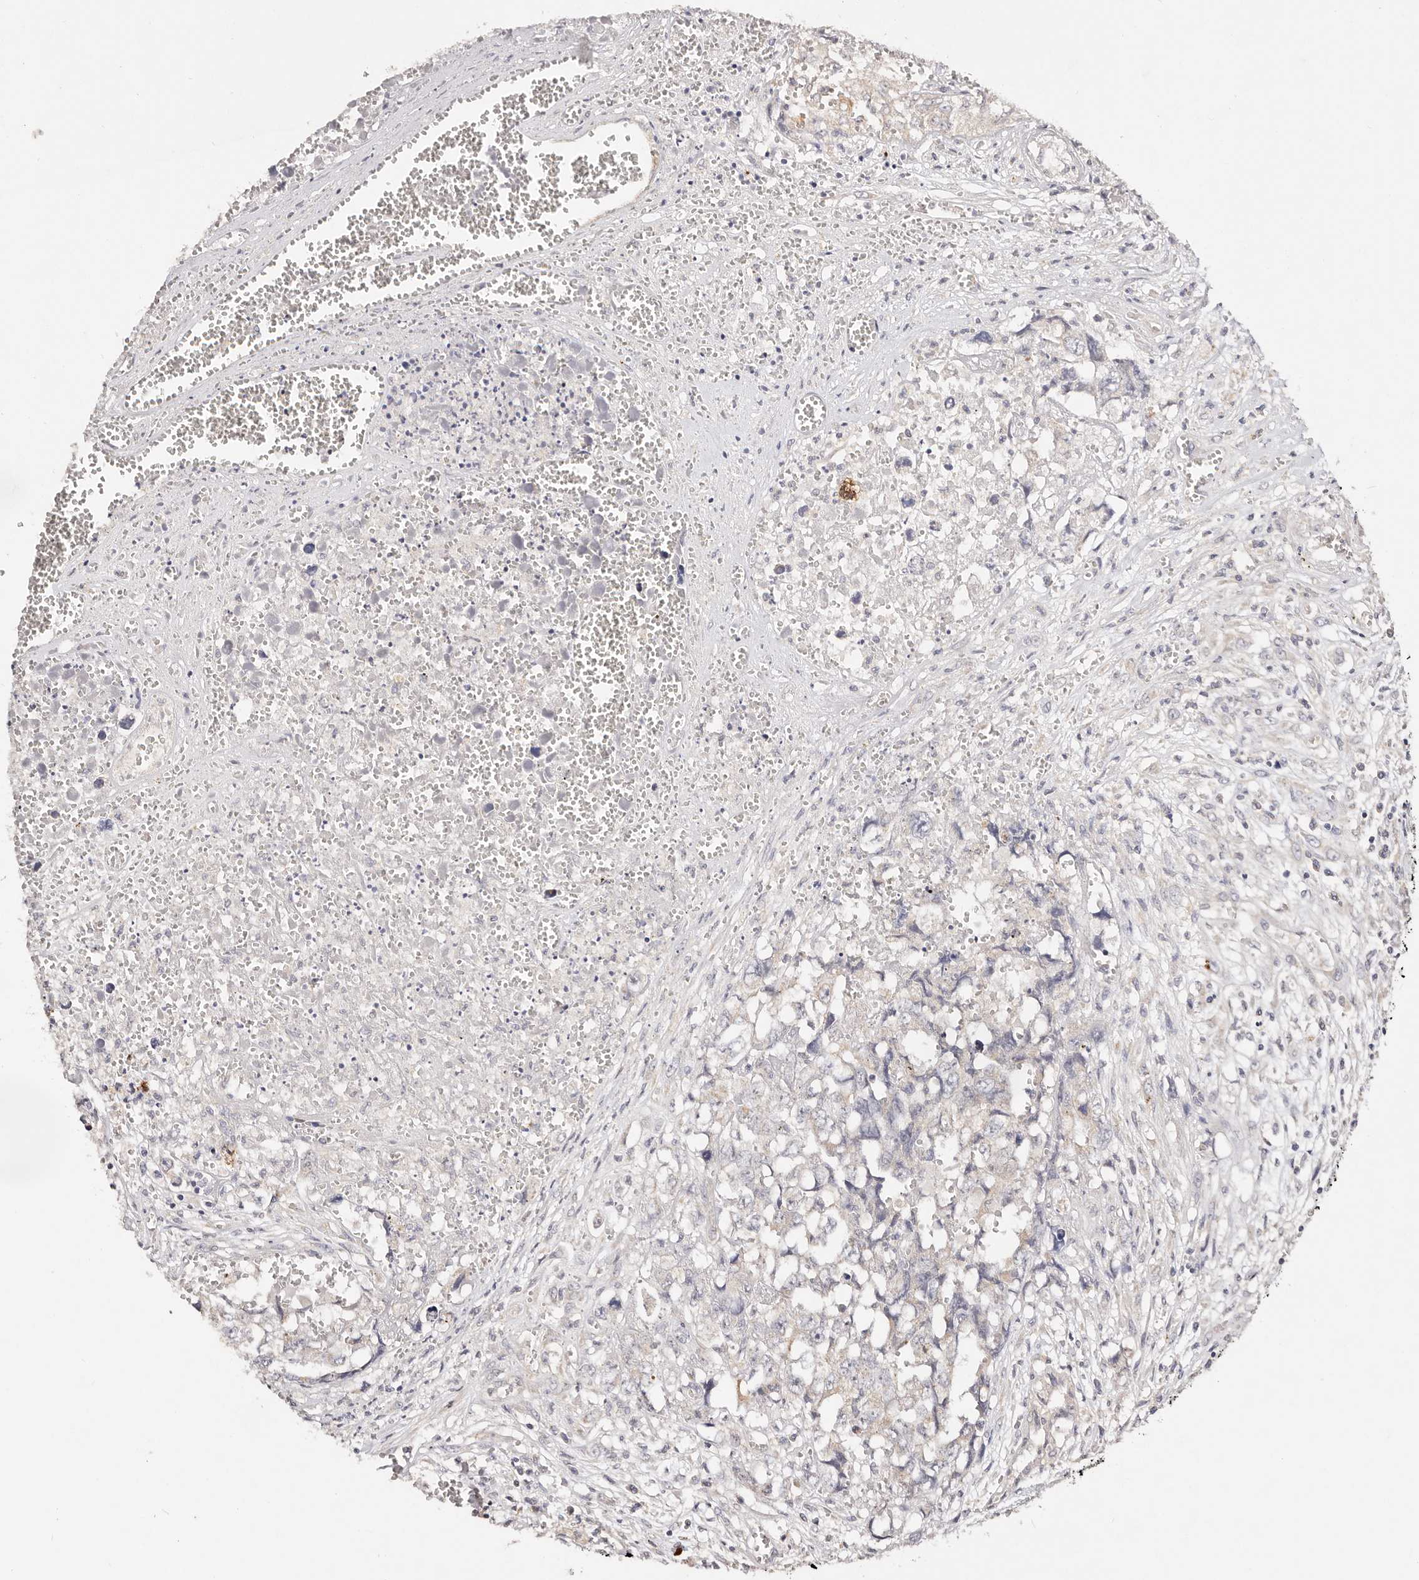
{"staining": {"intensity": "negative", "quantity": "none", "location": "none"}, "tissue": "testis cancer", "cell_type": "Tumor cells", "image_type": "cancer", "snomed": [{"axis": "morphology", "description": "Carcinoma, Embryonal, NOS"}, {"axis": "topography", "description": "Testis"}], "caption": "Immunohistochemistry (IHC) photomicrograph of human testis cancer stained for a protein (brown), which demonstrates no positivity in tumor cells.", "gene": "VIPAS39", "patient": {"sex": "male", "age": 31}}